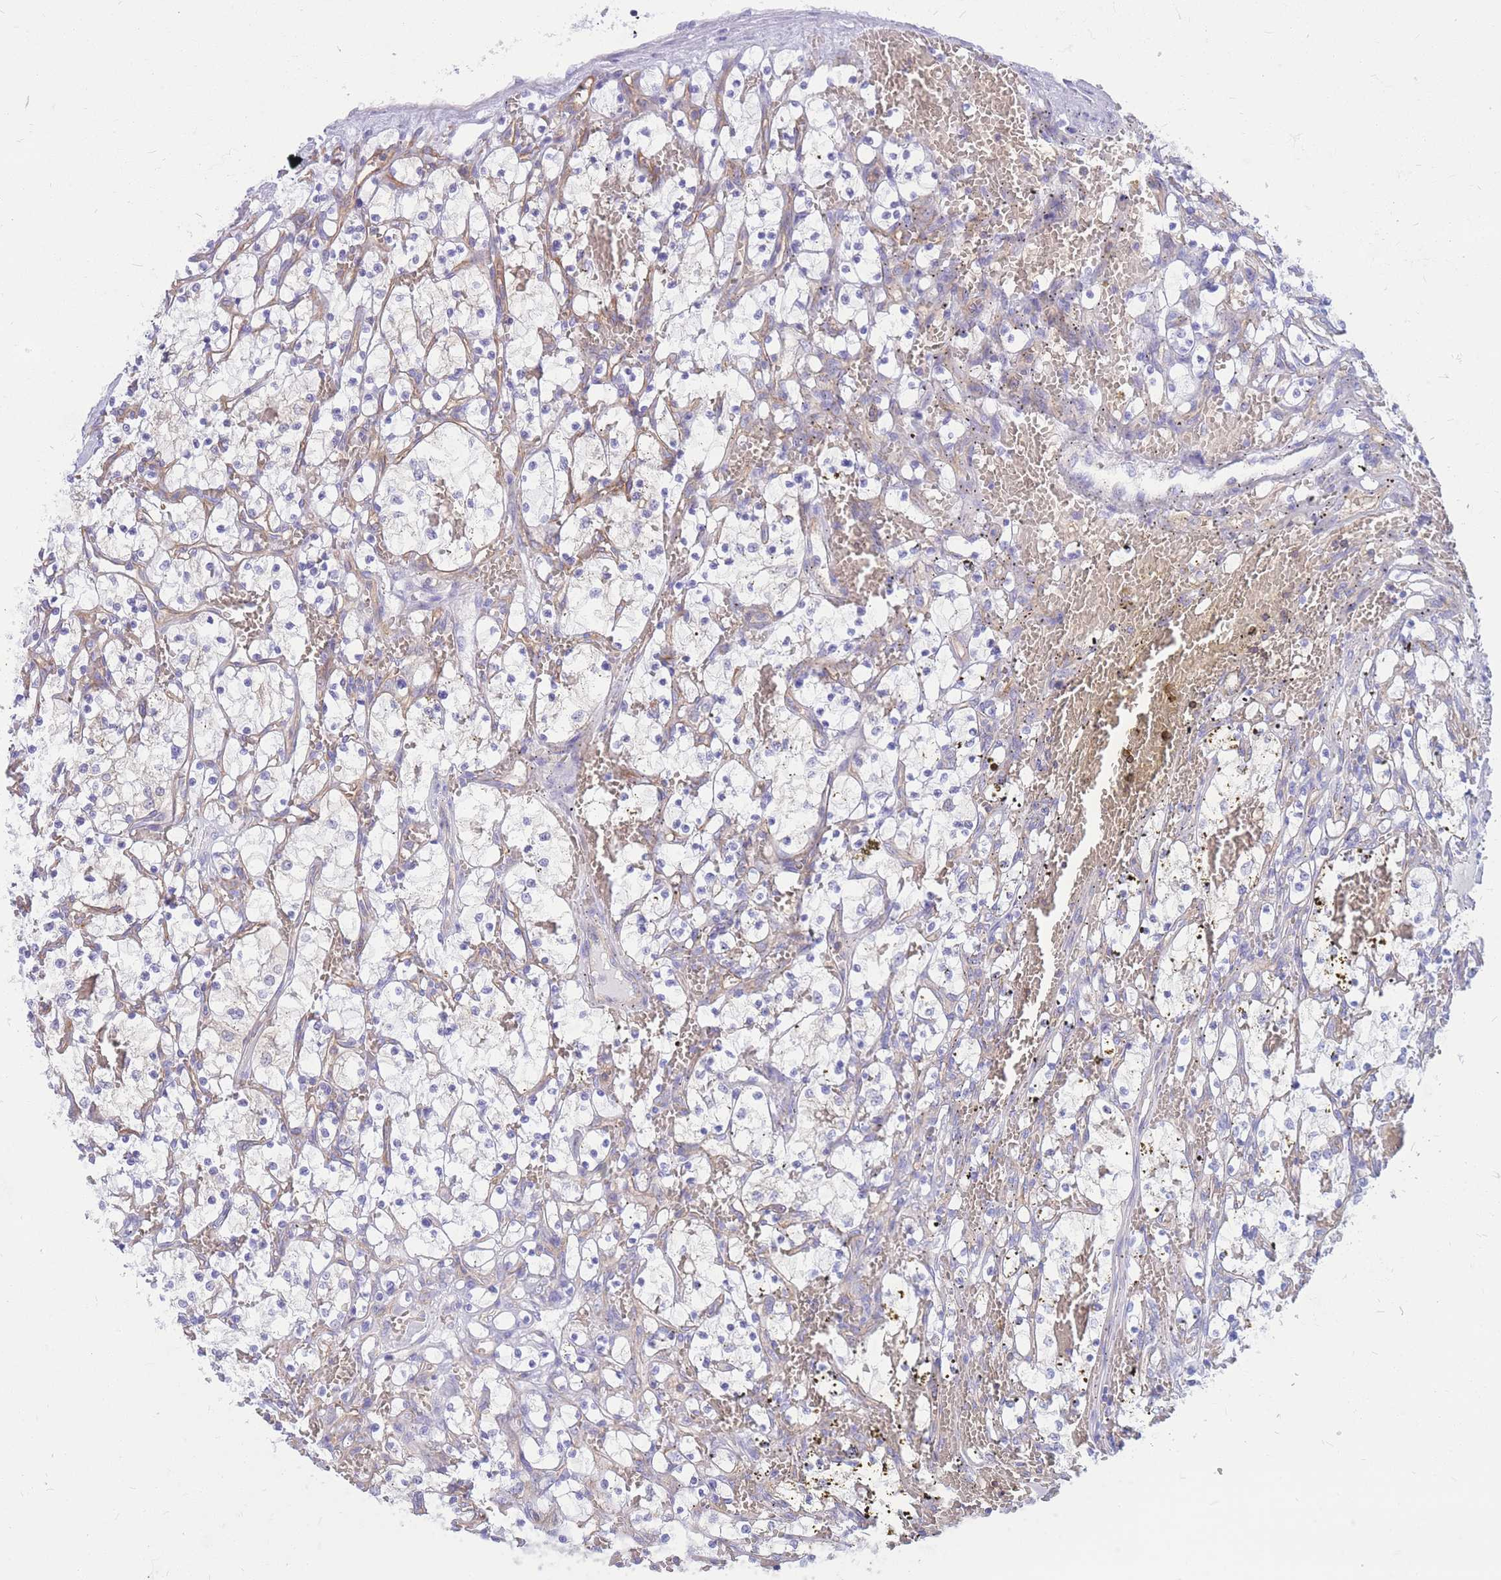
{"staining": {"intensity": "negative", "quantity": "none", "location": "none"}, "tissue": "renal cancer", "cell_type": "Tumor cells", "image_type": "cancer", "snomed": [{"axis": "morphology", "description": "Adenocarcinoma, NOS"}, {"axis": "topography", "description": "Kidney"}], "caption": "DAB immunohistochemical staining of human renal cancer exhibits no significant expression in tumor cells. The staining is performed using DAB (3,3'-diaminobenzidine) brown chromogen with nuclei counter-stained in using hematoxylin.", "gene": "ADD2", "patient": {"sex": "female", "age": 69}}